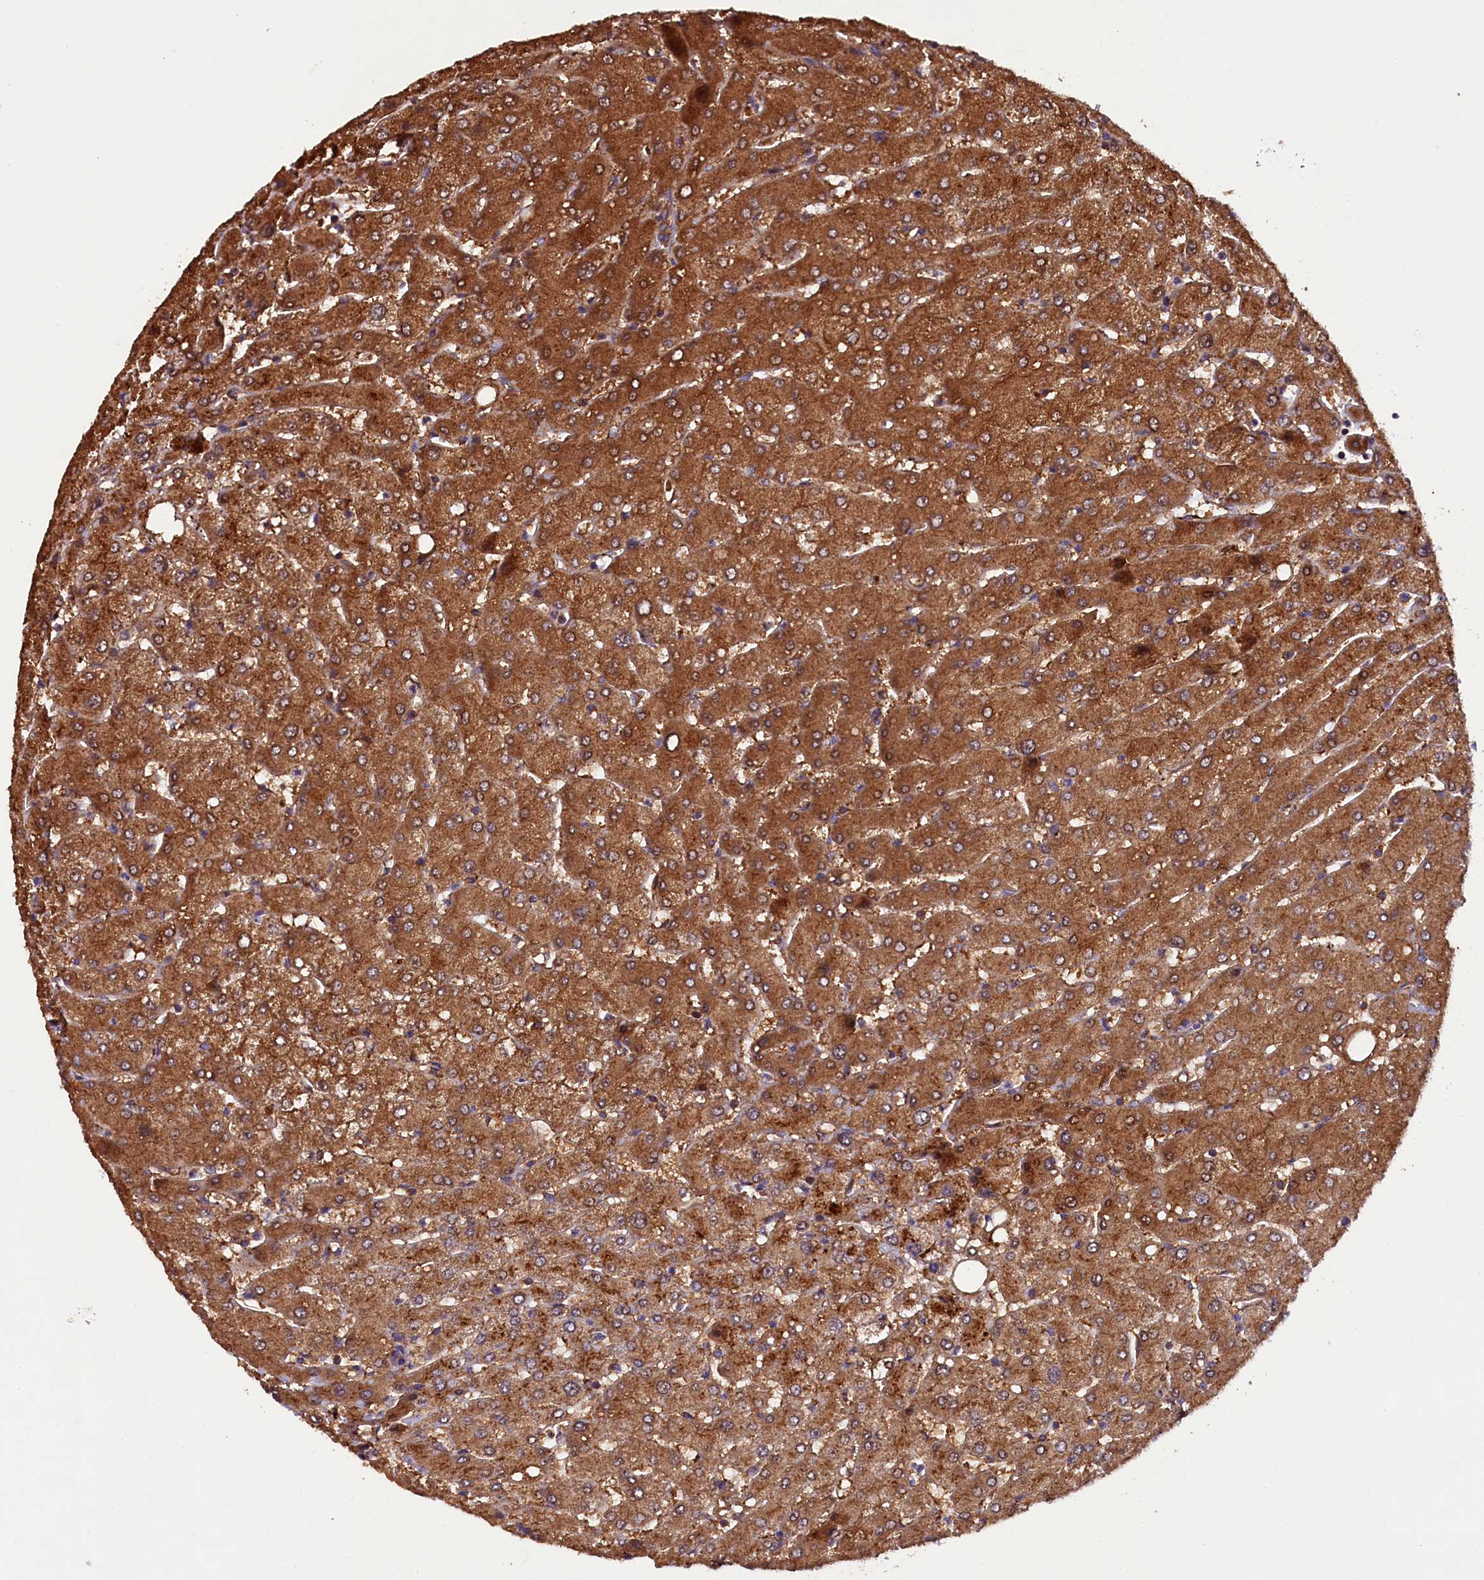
{"staining": {"intensity": "moderate", "quantity": ">75%", "location": "cytoplasmic/membranous"}, "tissue": "liver", "cell_type": "Cholangiocytes", "image_type": "normal", "snomed": [{"axis": "morphology", "description": "Normal tissue, NOS"}, {"axis": "topography", "description": "Liver"}], "caption": "A brown stain shows moderate cytoplasmic/membranous positivity of a protein in cholangiocytes of normal liver. Ihc stains the protein of interest in brown and the nuclei are stained blue.", "gene": "PLXNB1", "patient": {"sex": "male", "age": 55}}